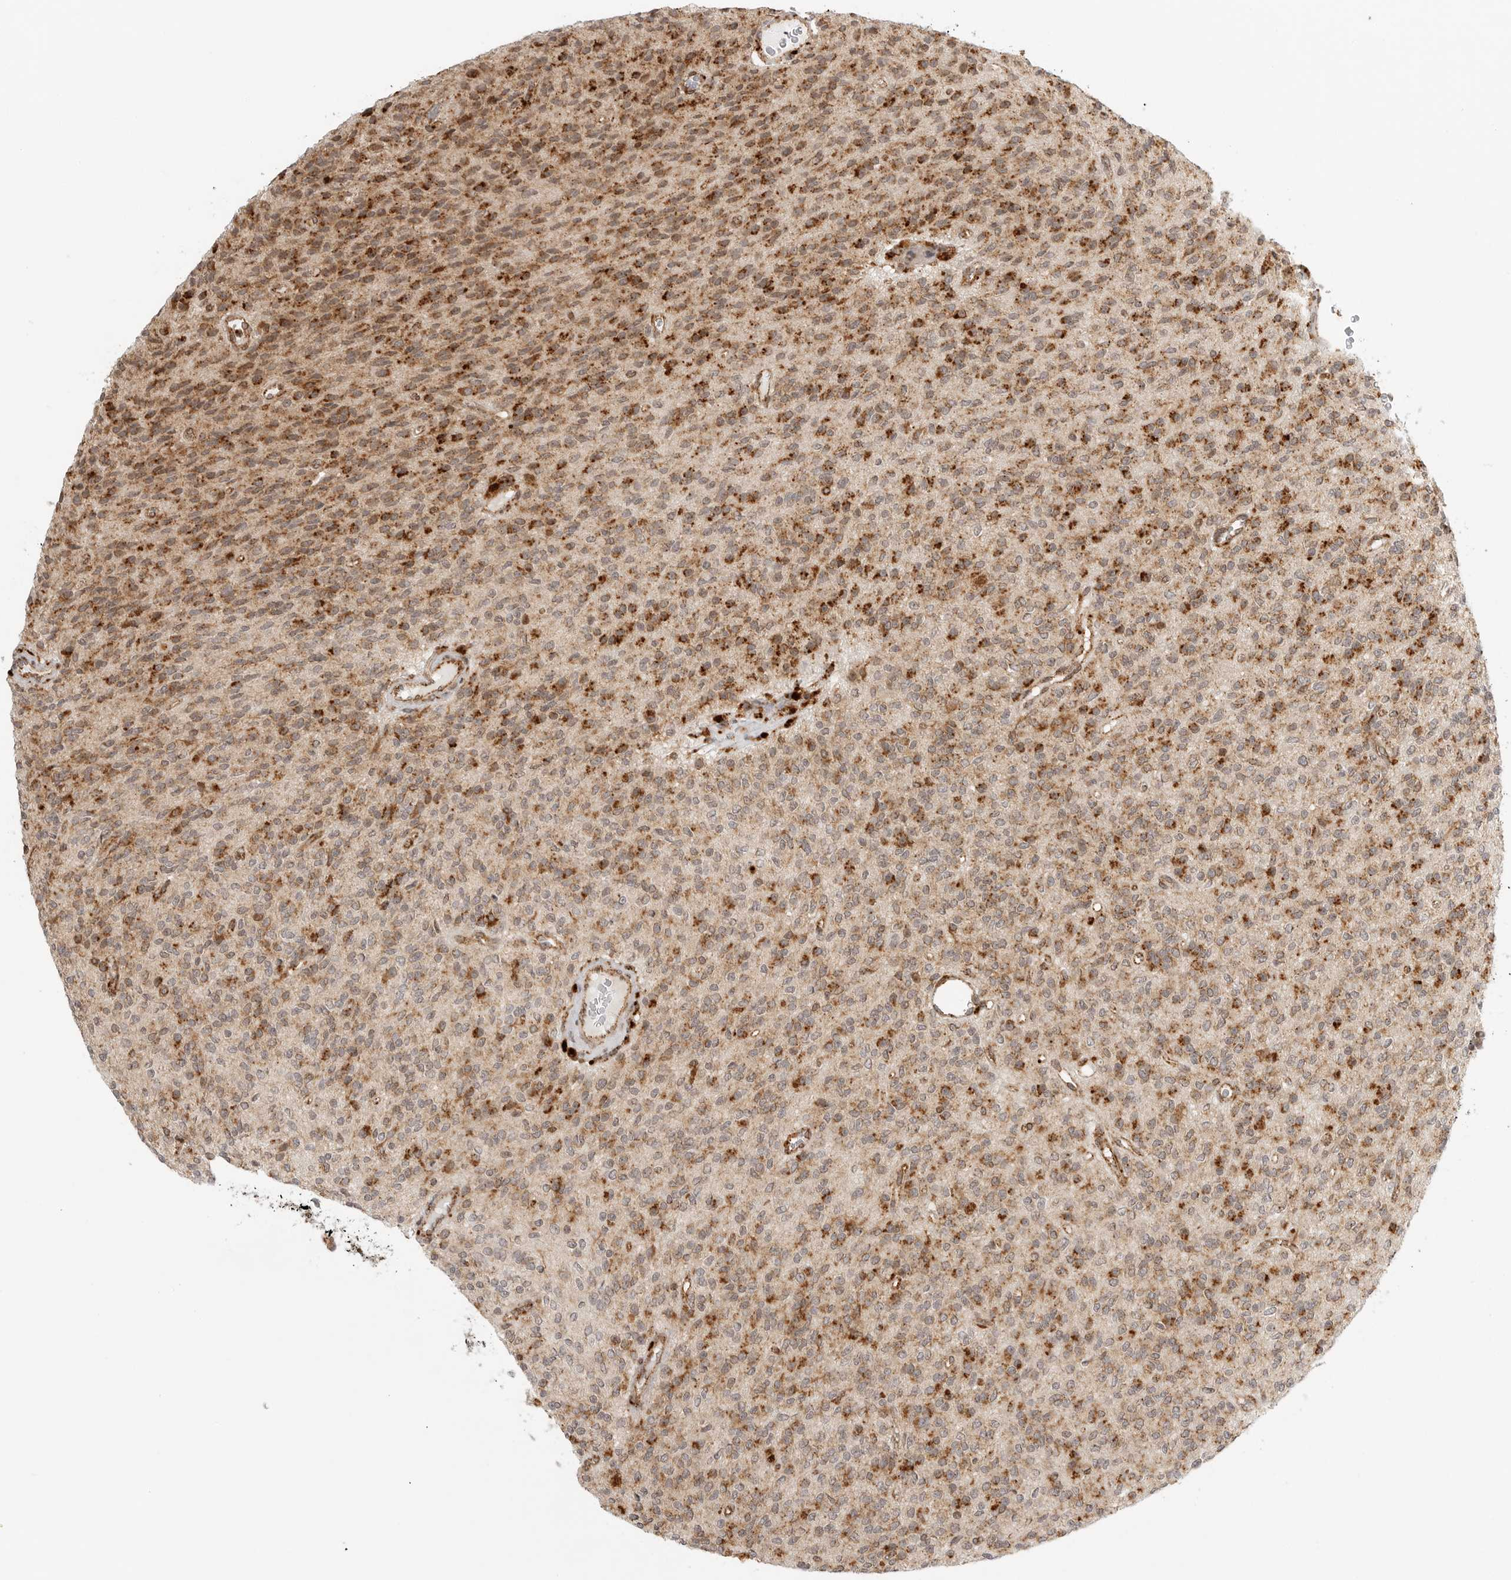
{"staining": {"intensity": "moderate", "quantity": ">75%", "location": "cytoplasmic/membranous"}, "tissue": "glioma", "cell_type": "Tumor cells", "image_type": "cancer", "snomed": [{"axis": "morphology", "description": "Glioma, malignant, High grade"}, {"axis": "topography", "description": "Brain"}], "caption": "Approximately >75% of tumor cells in malignant high-grade glioma demonstrate moderate cytoplasmic/membranous protein expression as visualized by brown immunohistochemical staining.", "gene": "IDUA", "patient": {"sex": "male", "age": 34}}